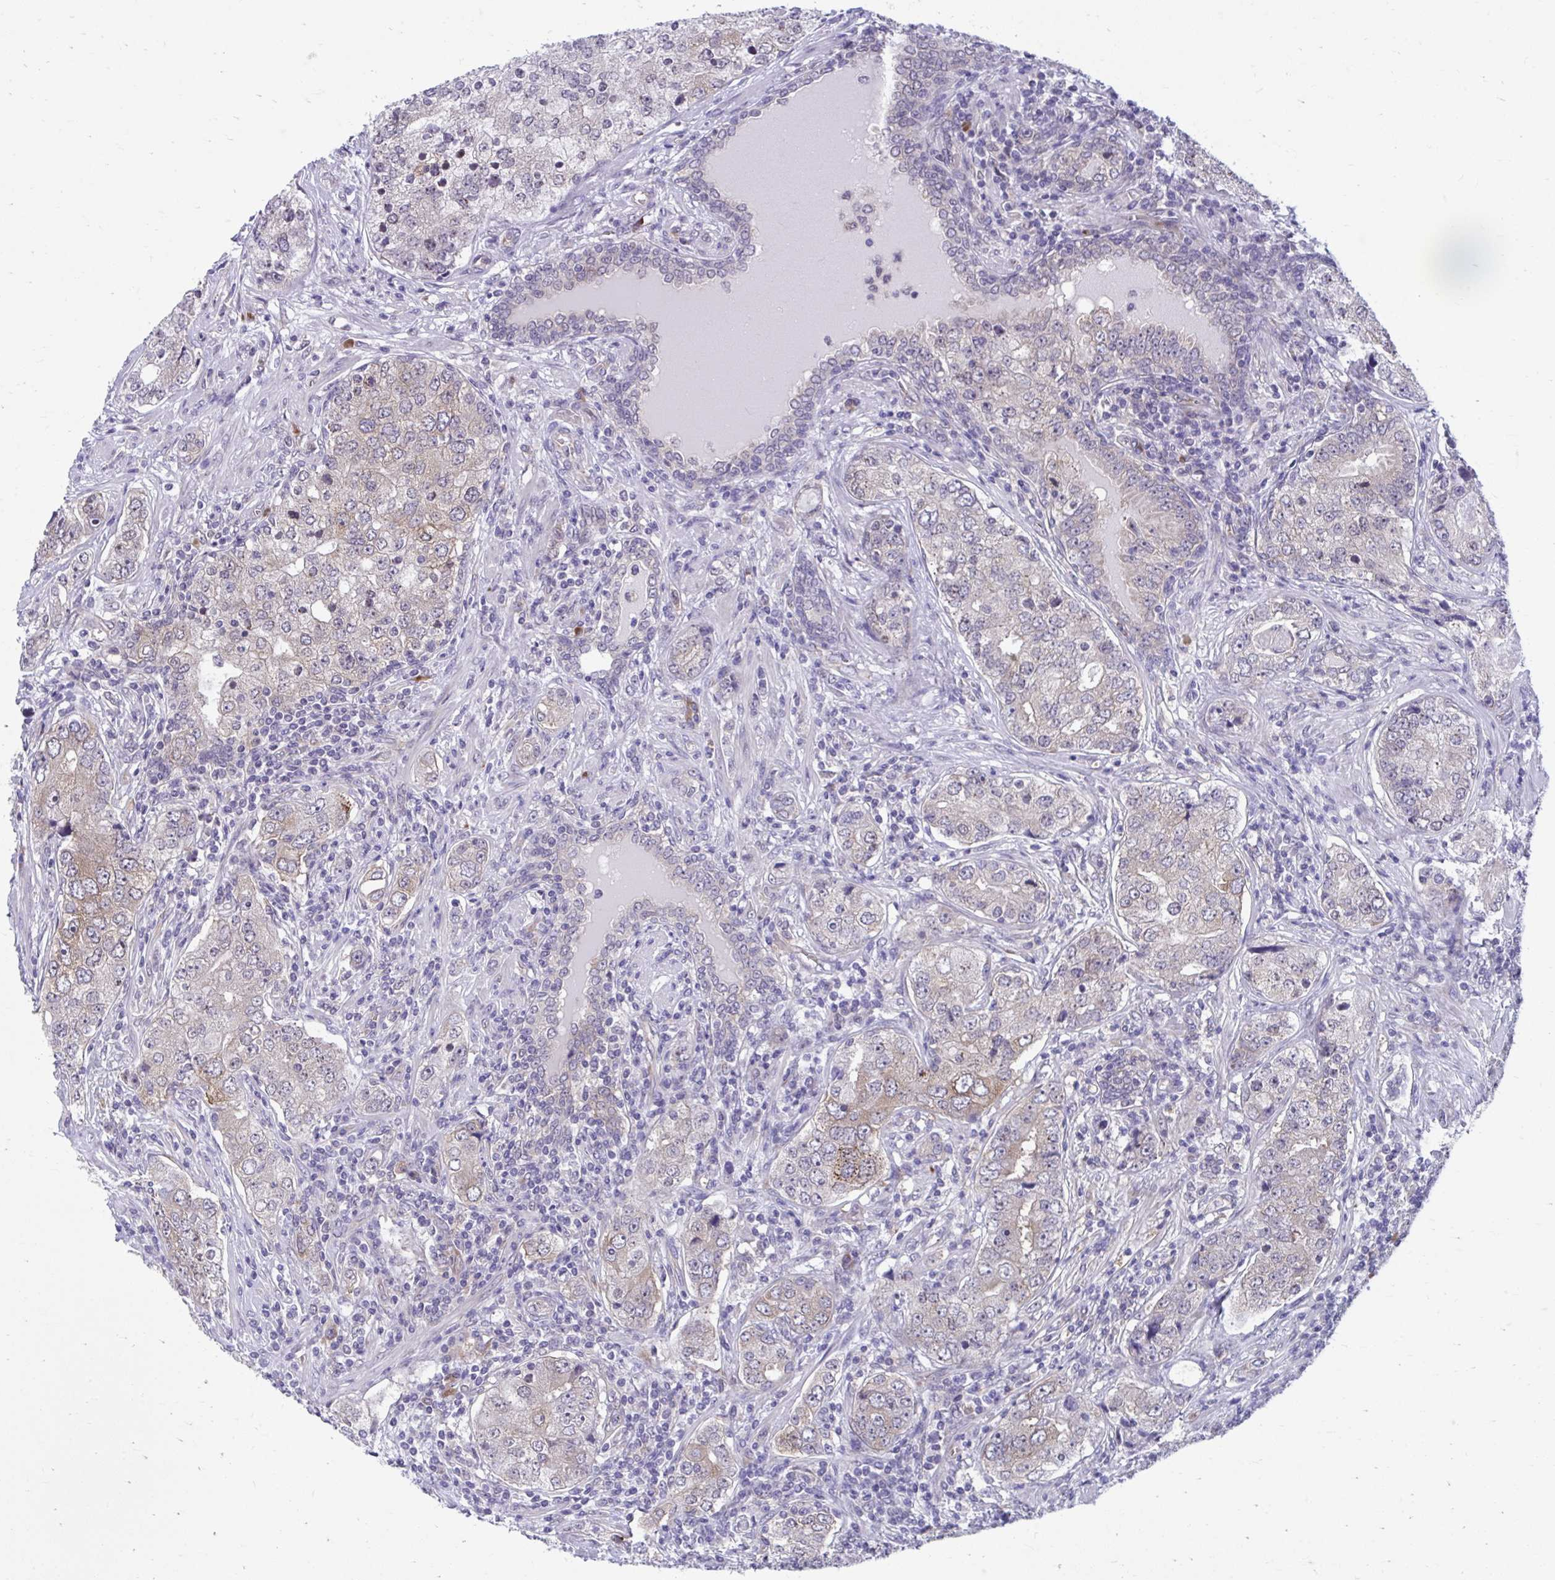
{"staining": {"intensity": "weak", "quantity": "25%-75%", "location": "cytoplasmic/membranous"}, "tissue": "prostate cancer", "cell_type": "Tumor cells", "image_type": "cancer", "snomed": [{"axis": "morphology", "description": "Adenocarcinoma, High grade"}, {"axis": "topography", "description": "Prostate"}], "caption": "Approximately 25%-75% of tumor cells in prostate cancer (adenocarcinoma (high-grade)) exhibit weak cytoplasmic/membranous protein expression as visualized by brown immunohistochemical staining.", "gene": "SELENON", "patient": {"sex": "male", "age": 60}}